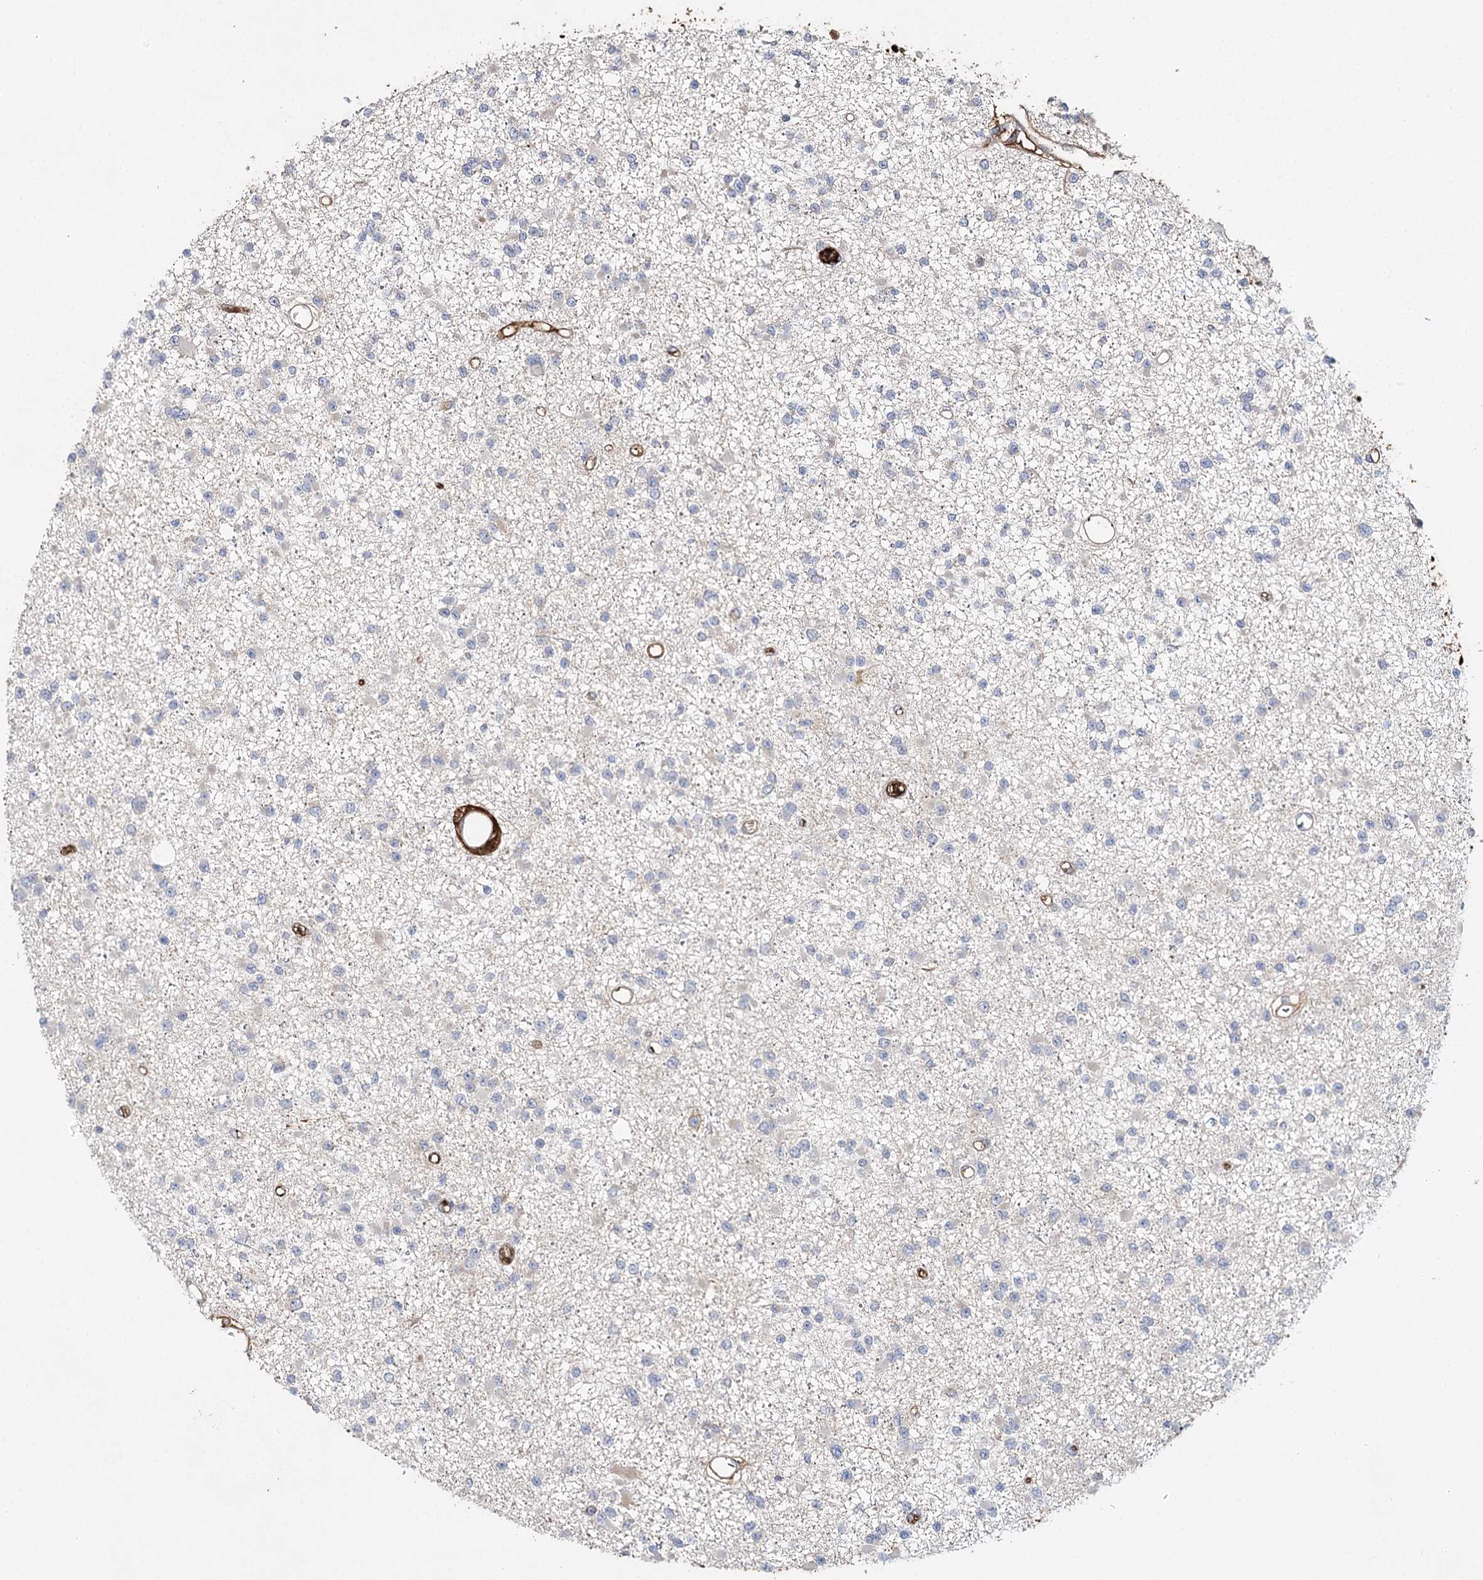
{"staining": {"intensity": "negative", "quantity": "none", "location": "none"}, "tissue": "glioma", "cell_type": "Tumor cells", "image_type": "cancer", "snomed": [{"axis": "morphology", "description": "Glioma, malignant, Low grade"}, {"axis": "topography", "description": "Brain"}], "caption": "High power microscopy histopathology image of an immunohistochemistry photomicrograph of low-grade glioma (malignant), revealing no significant positivity in tumor cells. (Immunohistochemistry (ihc), brightfield microscopy, high magnification).", "gene": "ALKBH8", "patient": {"sex": "female", "age": 22}}